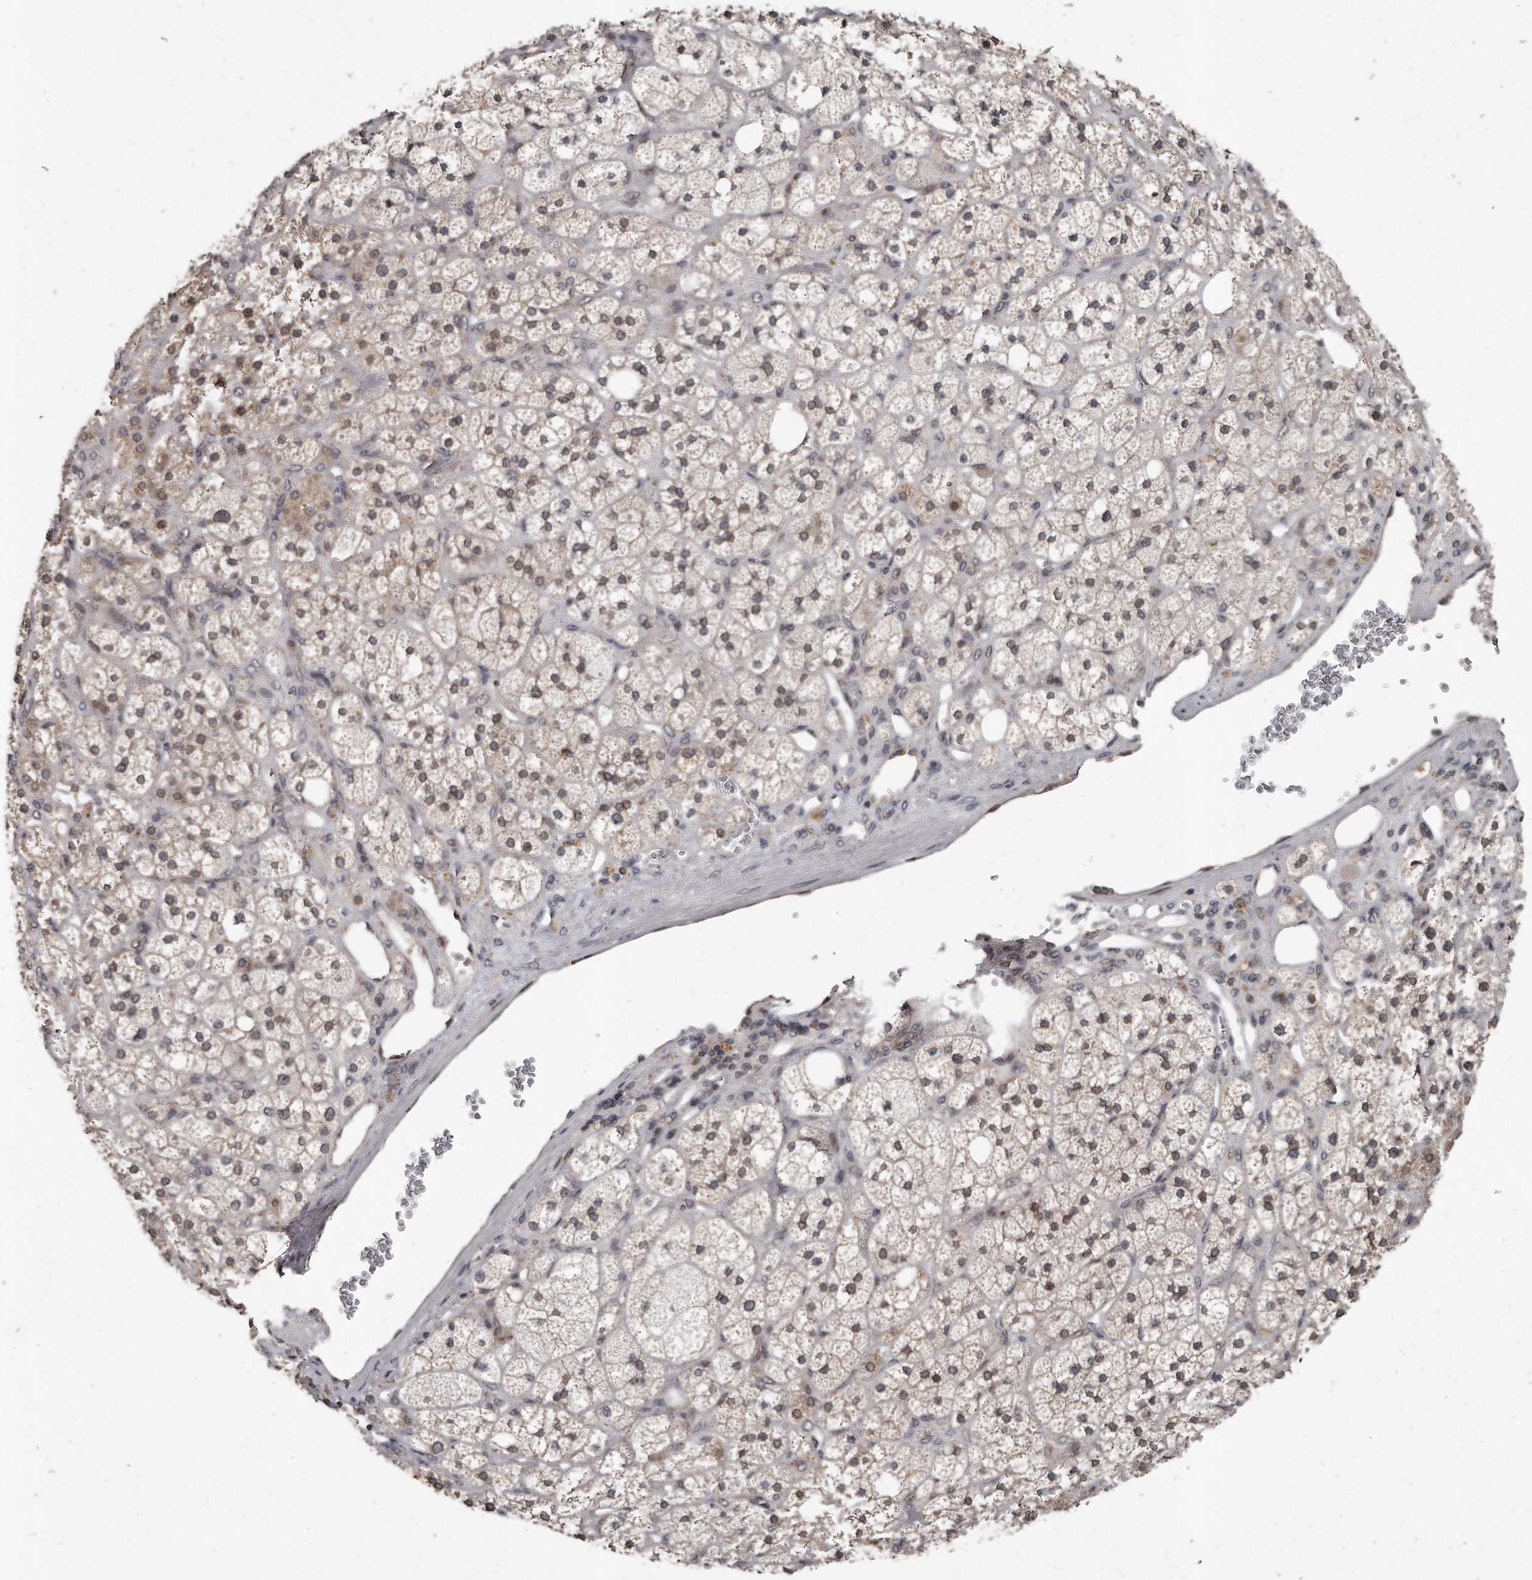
{"staining": {"intensity": "moderate", "quantity": "25%-75%", "location": "cytoplasmic/membranous,nuclear"}, "tissue": "adrenal gland", "cell_type": "Glandular cells", "image_type": "normal", "snomed": [{"axis": "morphology", "description": "Normal tissue, NOS"}, {"axis": "topography", "description": "Adrenal gland"}], "caption": "Protein expression analysis of normal human adrenal gland reveals moderate cytoplasmic/membranous,nuclear staining in about 25%-75% of glandular cells. The protein is shown in brown color, while the nuclei are stained blue.", "gene": "GCH1", "patient": {"sex": "male", "age": 61}}